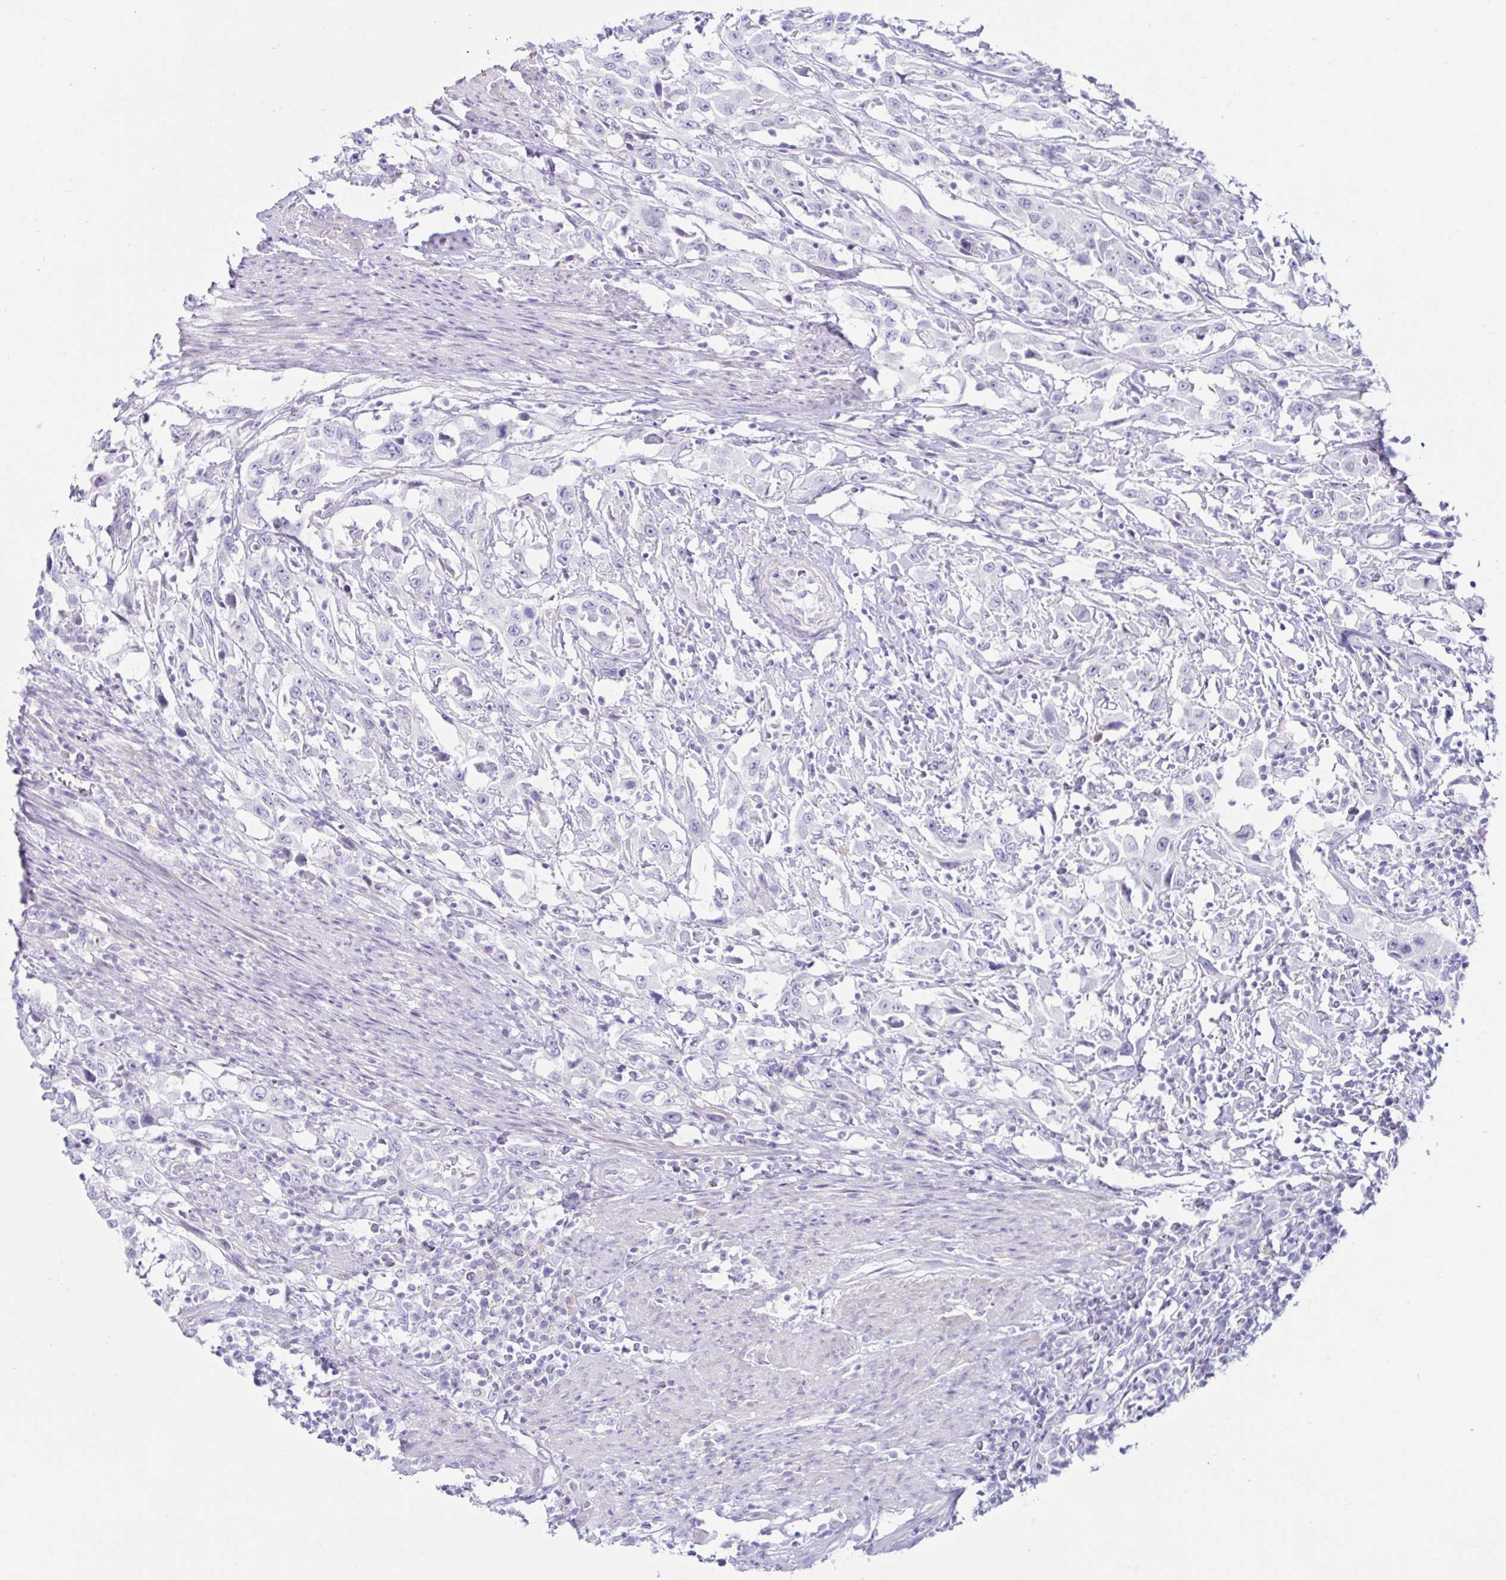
{"staining": {"intensity": "negative", "quantity": "none", "location": "none"}, "tissue": "urothelial cancer", "cell_type": "Tumor cells", "image_type": "cancer", "snomed": [{"axis": "morphology", "description": "Urothelial carcinoma, High grade"}, {"axis": "topography", "description": "Urinary bladder"}], "caption": "This is a image of IHC staining of high-grade urothelial carcinoma, which shows no positivity in tumor cells.", "gene": "BEST1", "patient": {"sex": "male", "age": 61}}